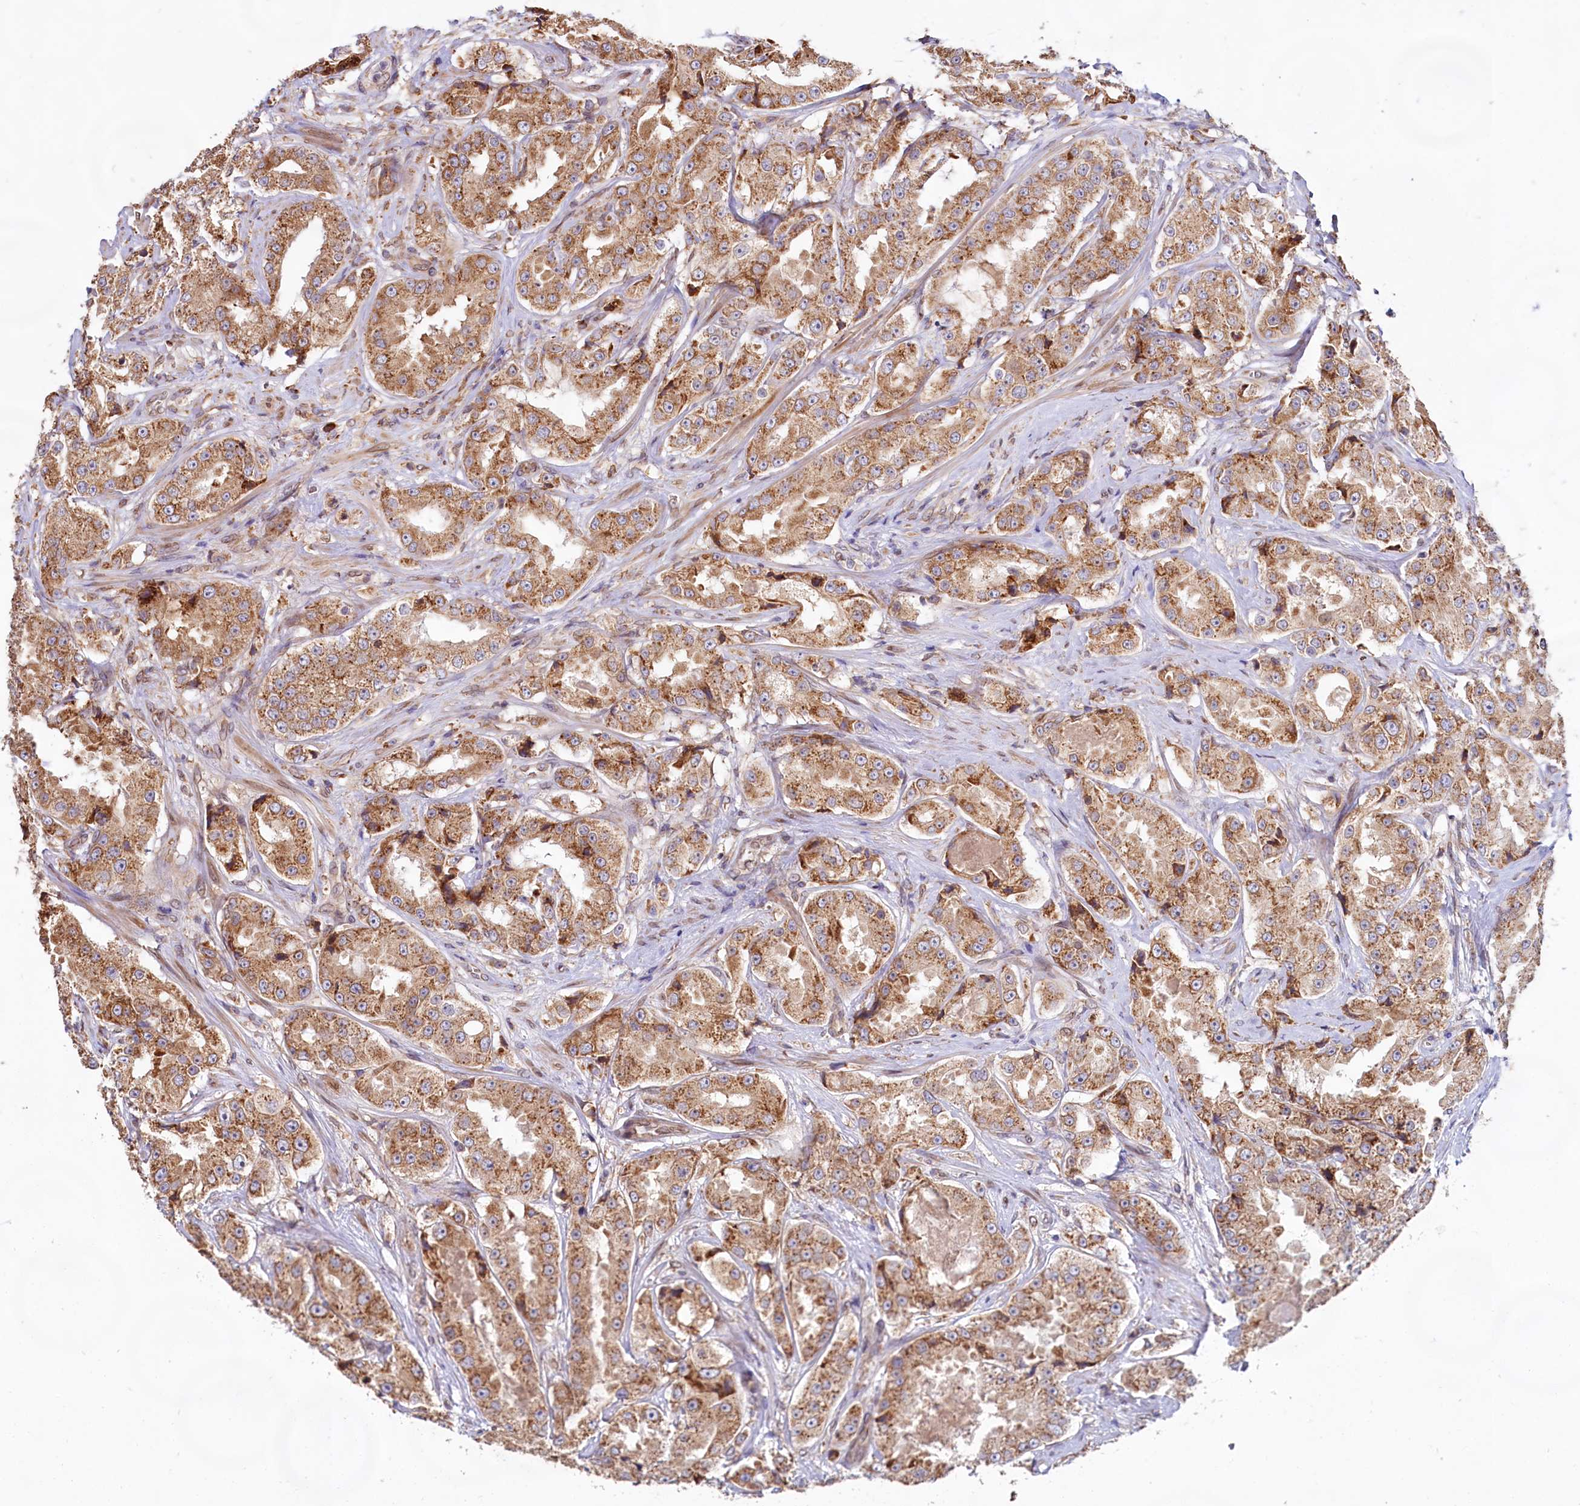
{"staining": {"intensity": "moderate", "quantity": ">75%", "location": "cytoplasmic/membranous"}, "tissue": "prostate cancer", "cell_type": "Tumor cells", "image_type": "cancer", "snomed": [{"axis": "morphology", "description": "Adenocarcinoma, High grade"}, {"axis": "topography", "description": "Prostate"}], "caption": "About >75% of tumor cells in human high-grade adenocarcinoma (prostate) display moderate cytoplasmic/membranous protein staining as visualized by brown immunohistochemical staining.", "gene": "TBC1D19", "patient": {"sex": "male", "age": 73}}